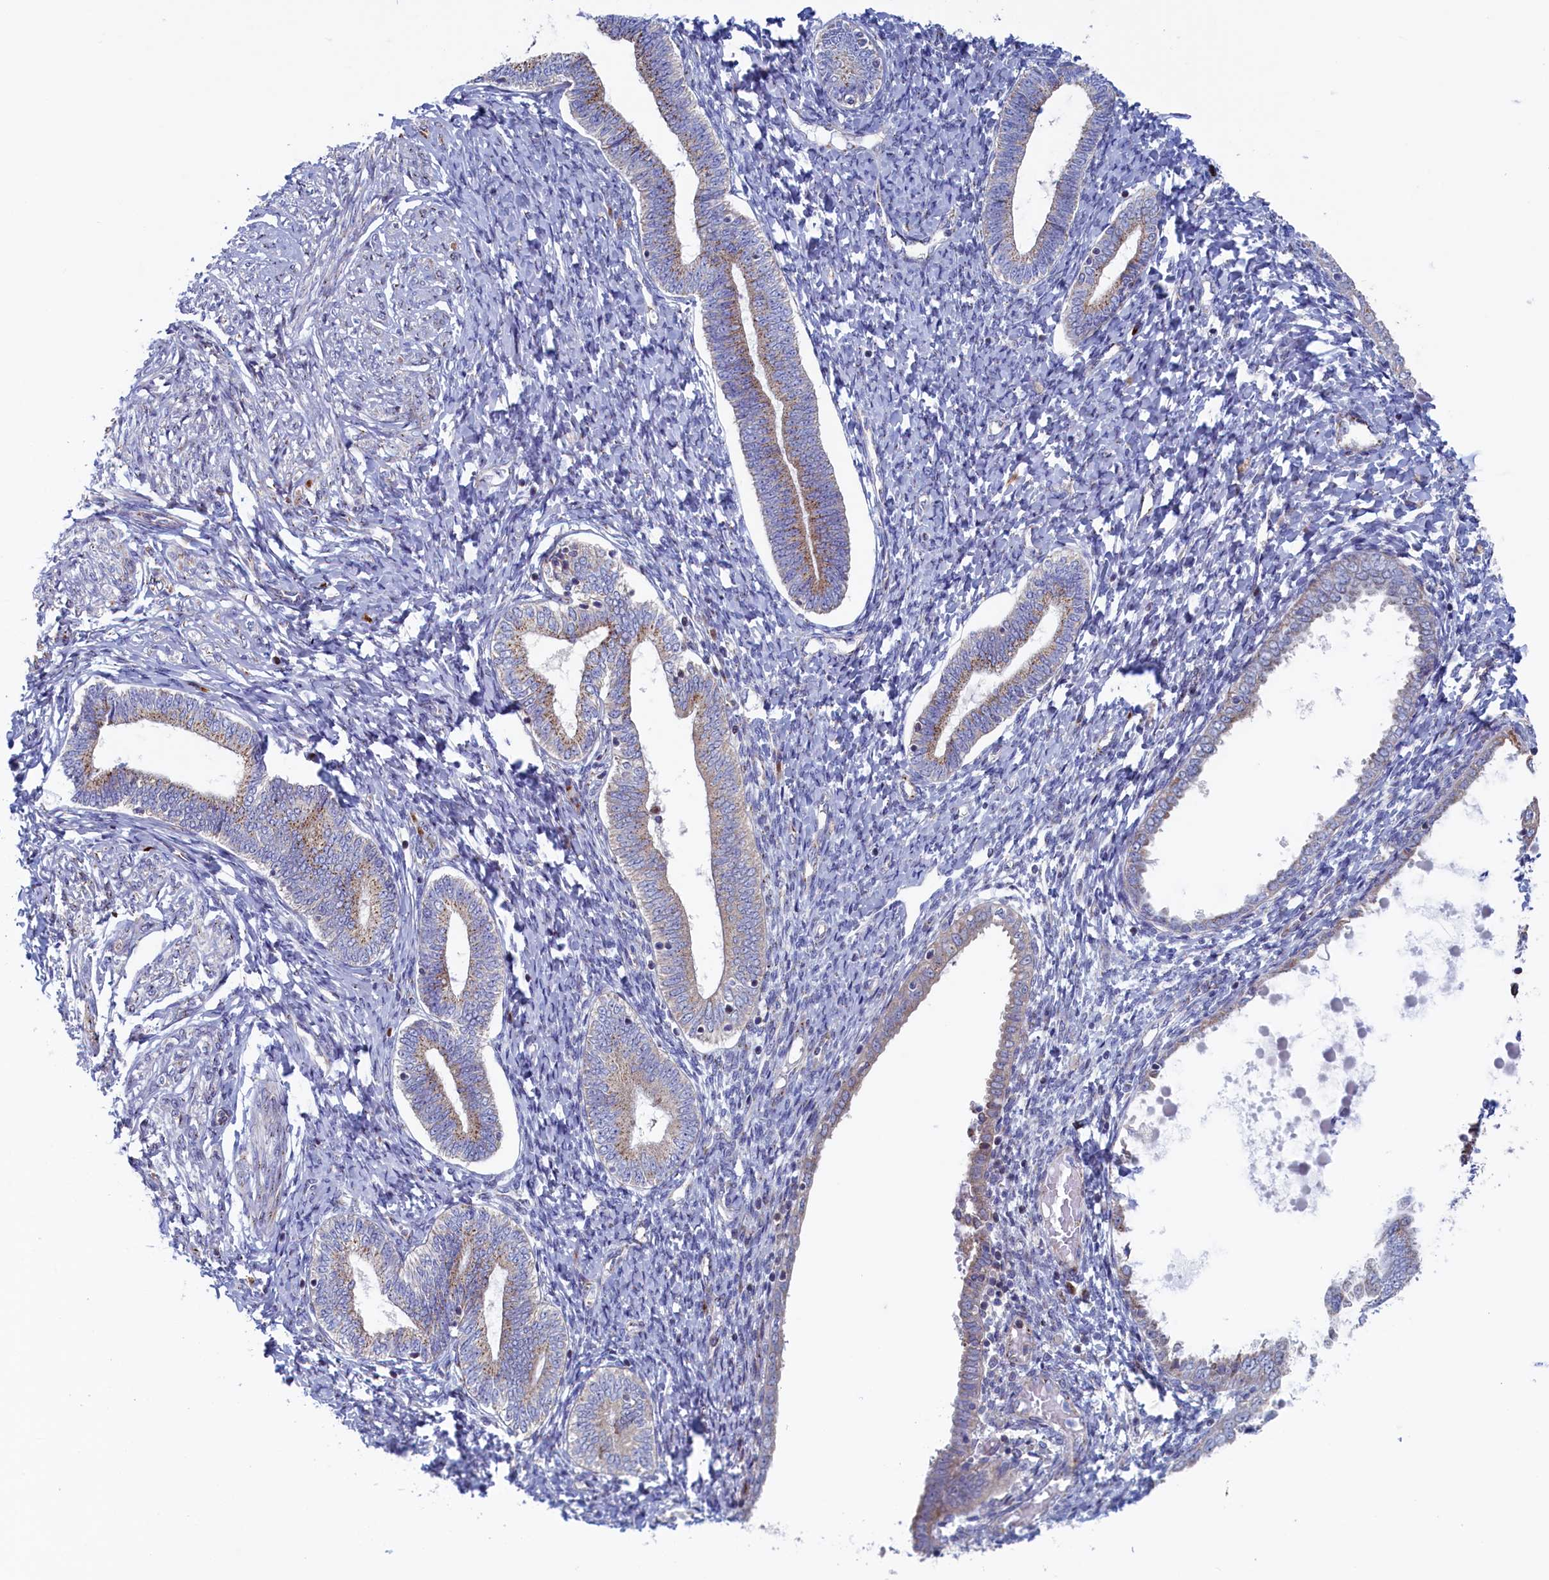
{"staining": {"intensity": "negative", "quantity": "none", "location": "none"}, "tissue": "endometrium", "cell_type": "Cells in endometrial stroma", "image_type": "normal", "snomed": [{"axis": "morphology", "description": "Normal tissue, NOS"}, {"axis": "topography", "description": "Endometrium"}], "caption": "This is an IHC micrograph of benign human endometrium. There is no positivity in cells in endometrial stroma.", "gene": "MTFMT", "patient": {"sex": "female", "age": 72}}